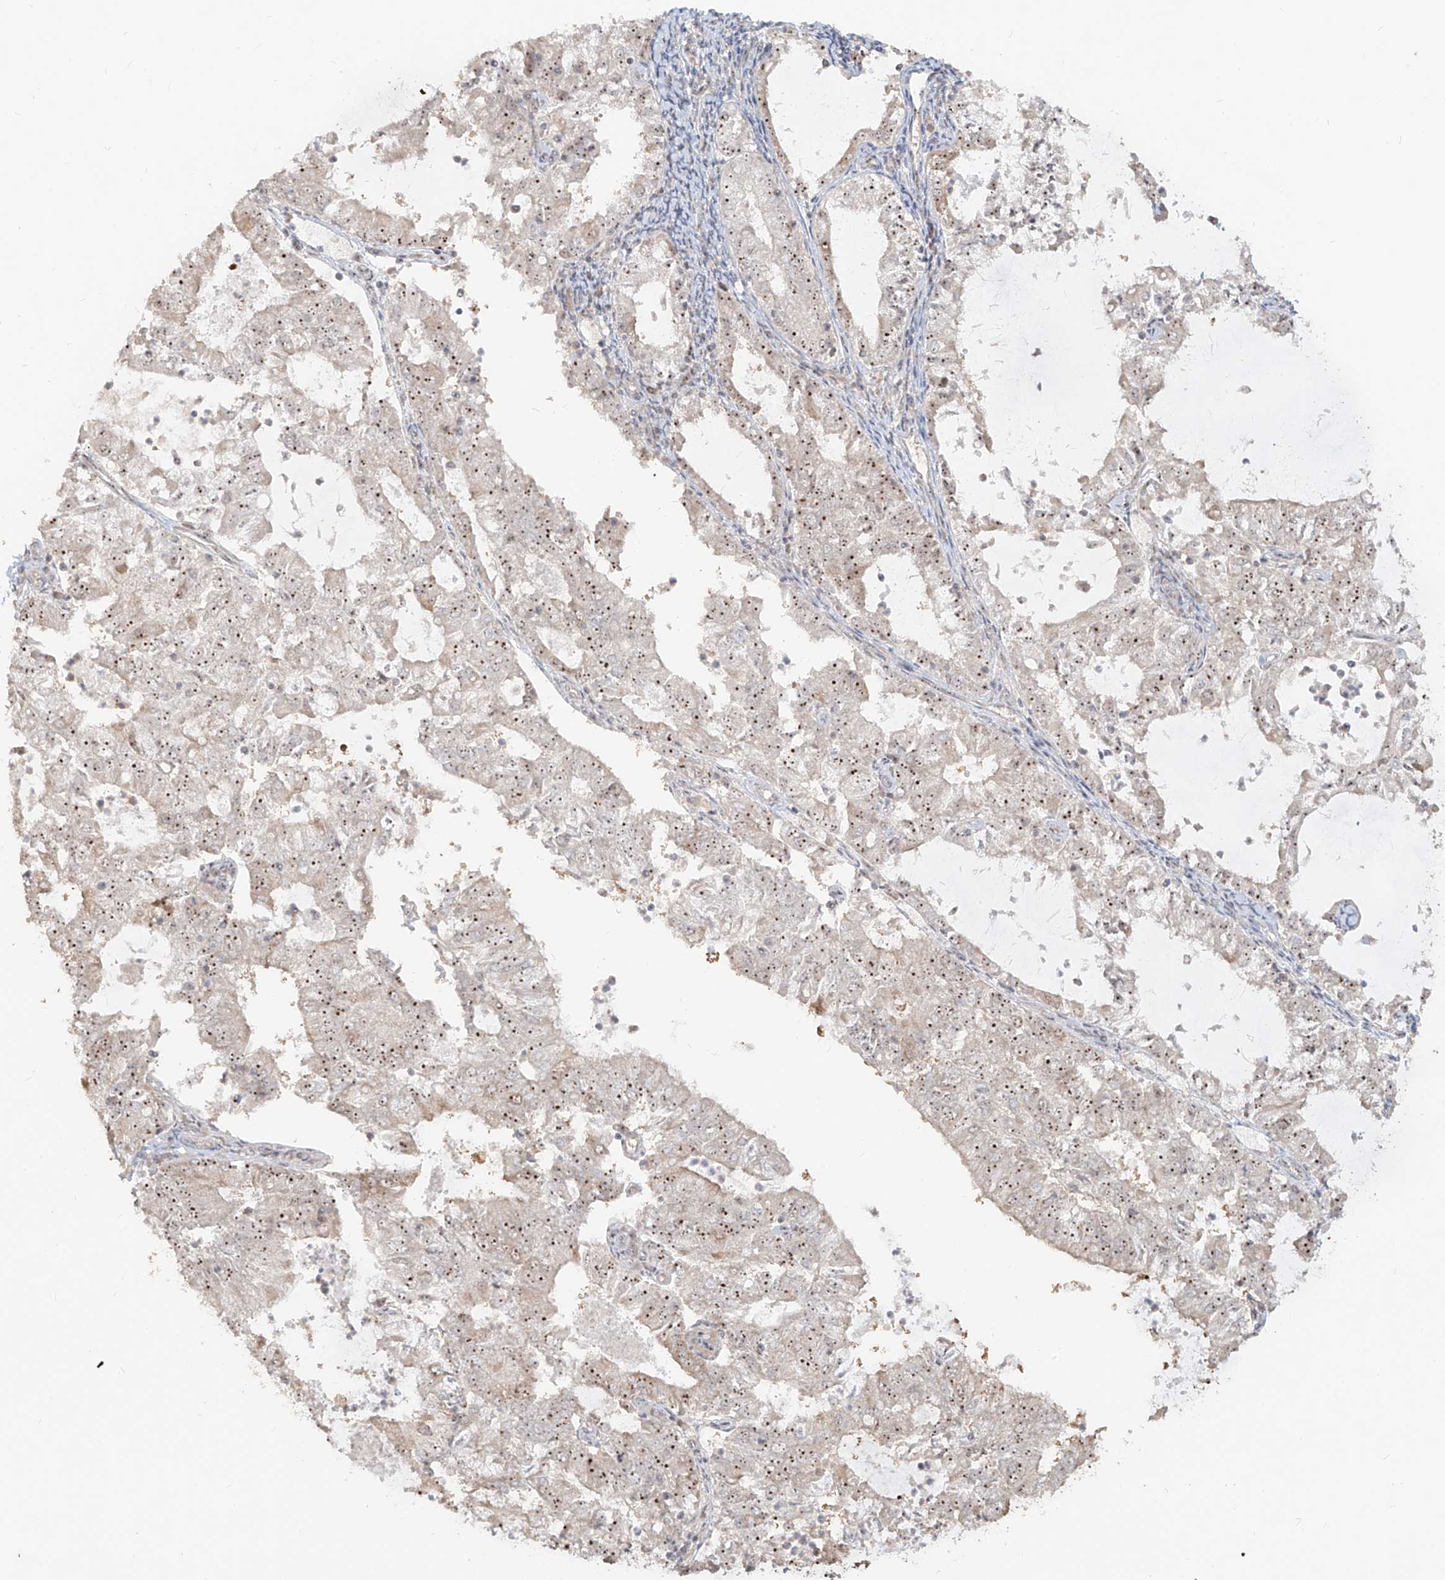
{"staining": {"intensity": "moderate", "quantity": ">75%", "location": "nuclear"}, "tissue": "endometrial cancer", "cell_type": "Tumor cells", "image_type": "cancer", "snomed": [{"axis": "morphology", "description": "Adenocarcinoma, NOS"}, {"axis": "topography", "description": "Endometrium"}], "caption": "Immunohistochemistry (IHC) (DAB (3,3'-diaminobenzidine)) staining of human endometrial cancer (adenocarcinoma) demonstrates moderate nuclear protein staining in about >75% of tumor cells.", "gene": "BYSL", "patient": {"sex": "female", "age": 57}}